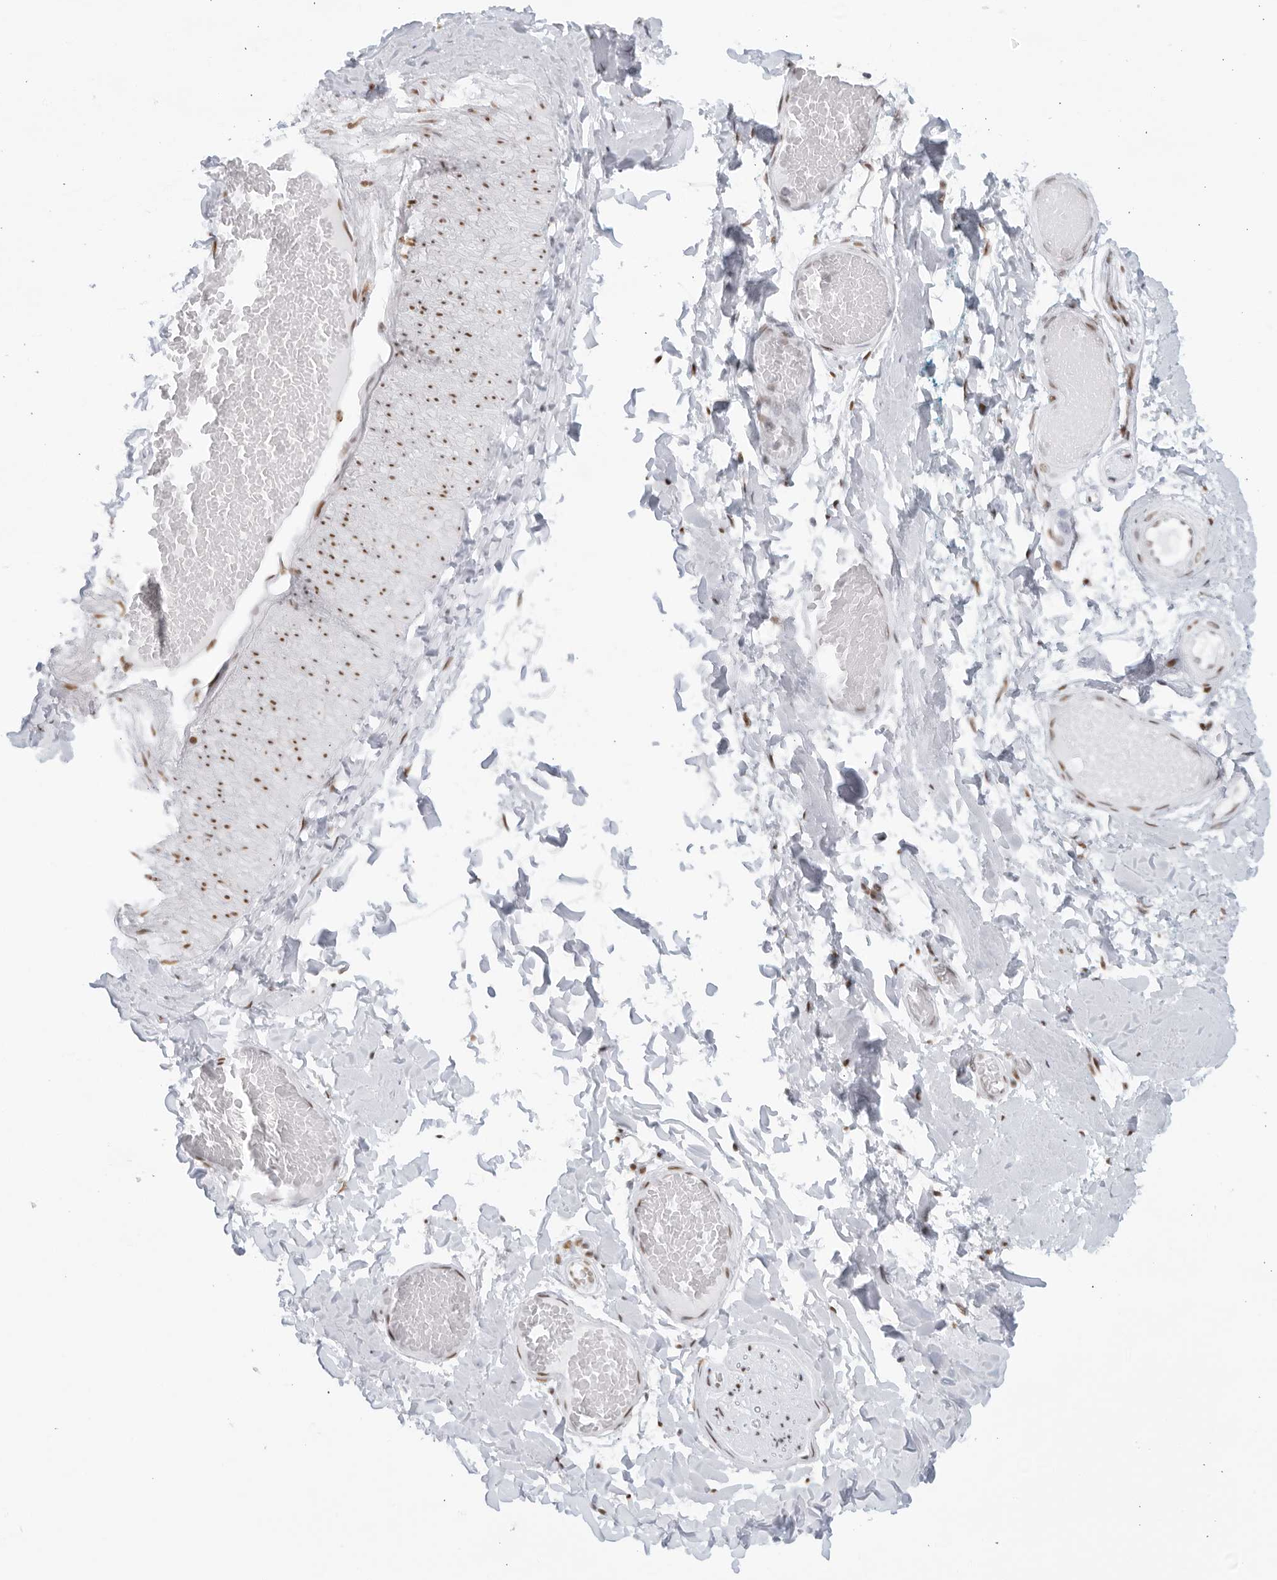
{"staining": {"intensity": "weak", "quantity": "25%-75%", "location": "nuclear"}, "tissue": "adipose tissue", "cell_type": "Adipocytes", "image_type": "normal", "snomed": [{"axis": "morphology", "description": "Normal tissue, NOS"}, {"axis": "topography", "description": "Adipose tissue"}, {"axis": "topography", "description": "Vascular tissue"}, {"axis": "topography", "description": "Peripheral nerve tissue"}], "caption": "Normal adipose tissue was stained to show a protein in brown. There is low levels of weak nuclear positivity in about 25%-75% of adipocytes.", "gene": "HP1BP3", "patient": {"sex": "male", "age": 25}}